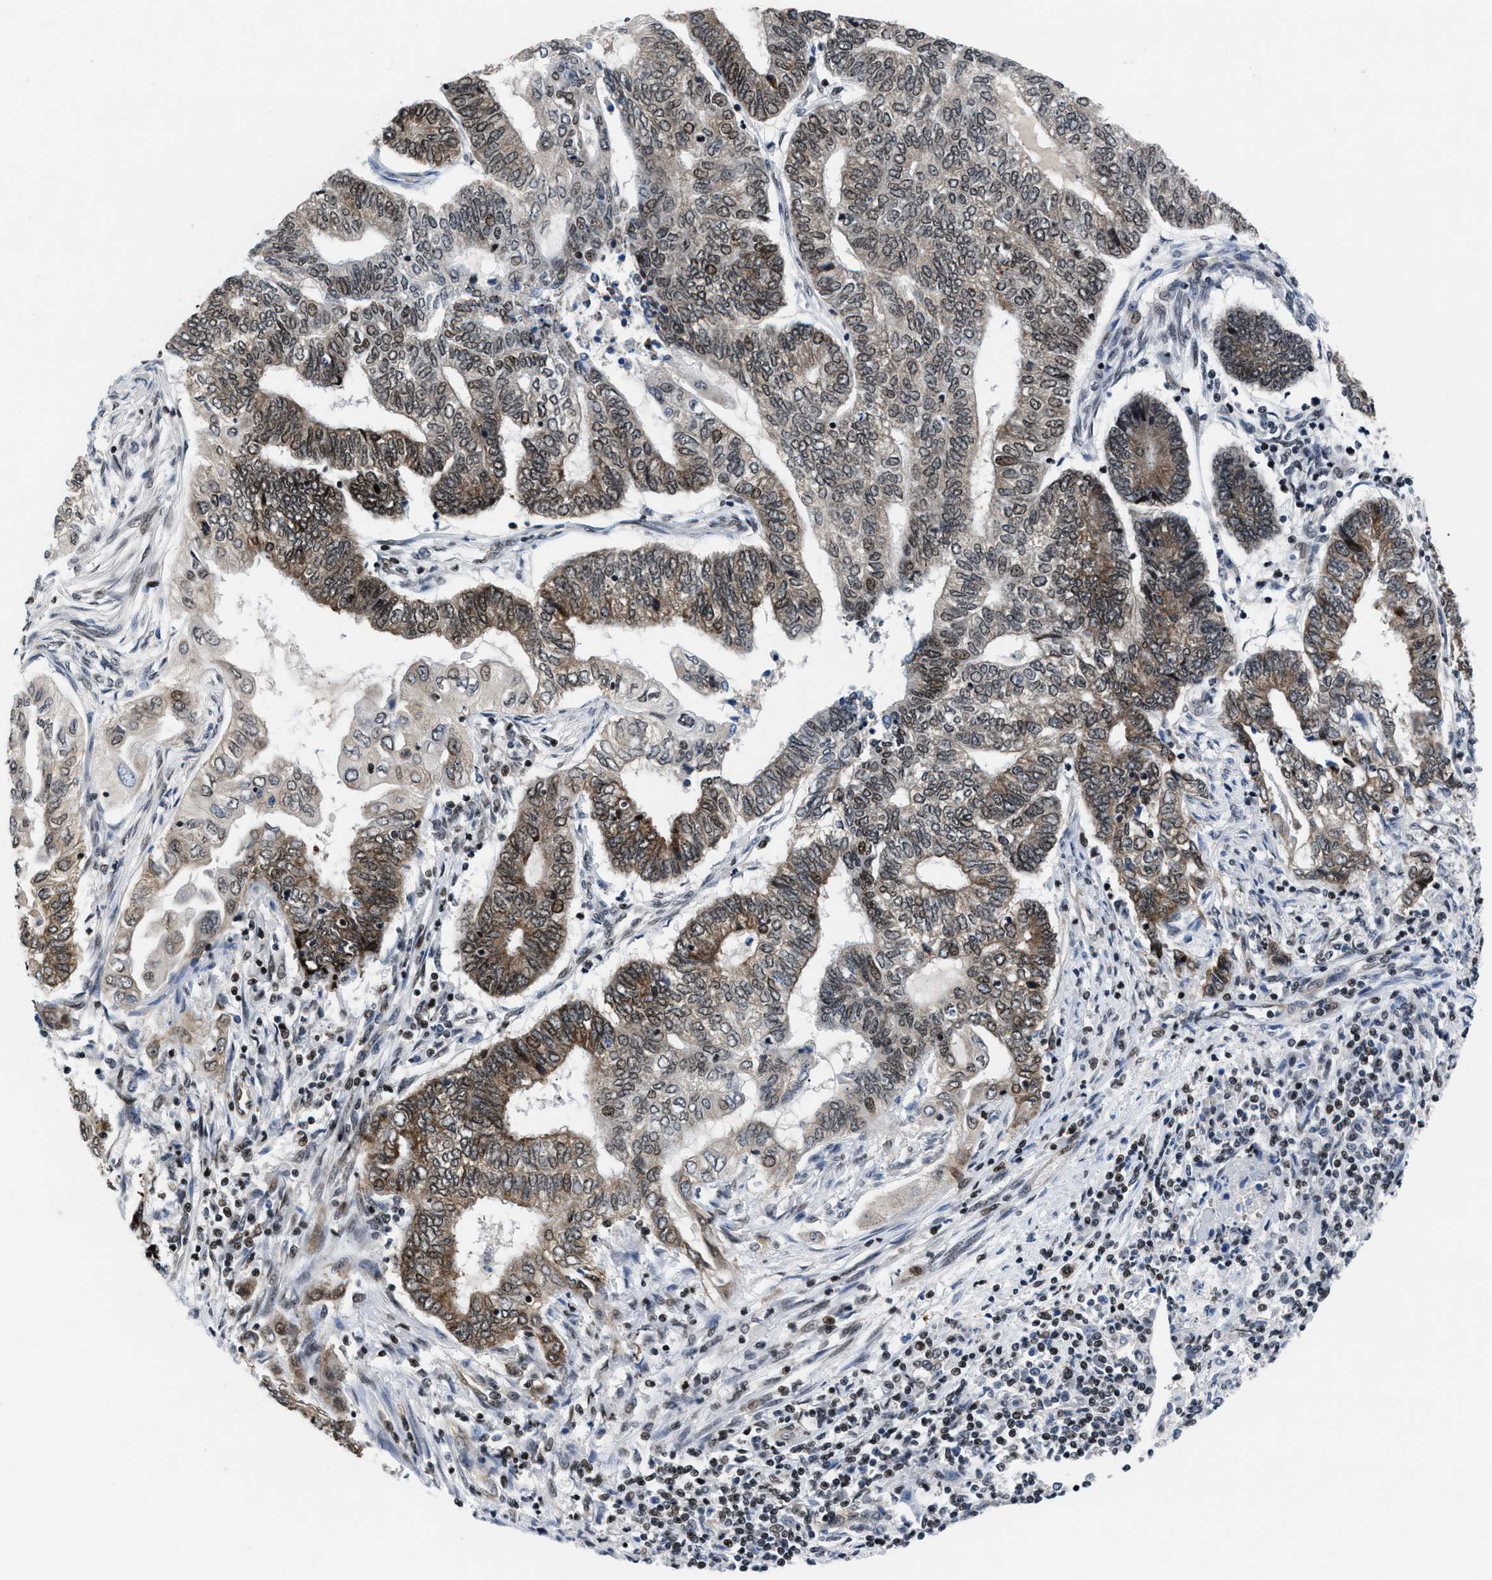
{"staining": {"intensity": "moderate", "quantity": ">75%", "location": "cytoplasmic/membranous,nuclear"}, "tissue": "endometrial cancer", "cell_type": "Tumor cells", "image_type": "cancer", "snomed": [{"axis": "morphology", "description": "Adenocarcinoma, NOS"}, {"axis": "topography", "description": "Uterus"}, {"axis": "topography", "description": "Endometrium"}], "caption": "A micrograph showing moderate cytoplasmic/membranous and nuclear positivity in about >75% of tumor cells in endometrial adenocarcinoma, as visualized by brown immunohistochemical staining.", "gene": "WDR81", "patient": {"sex": "female", "age": 70}}